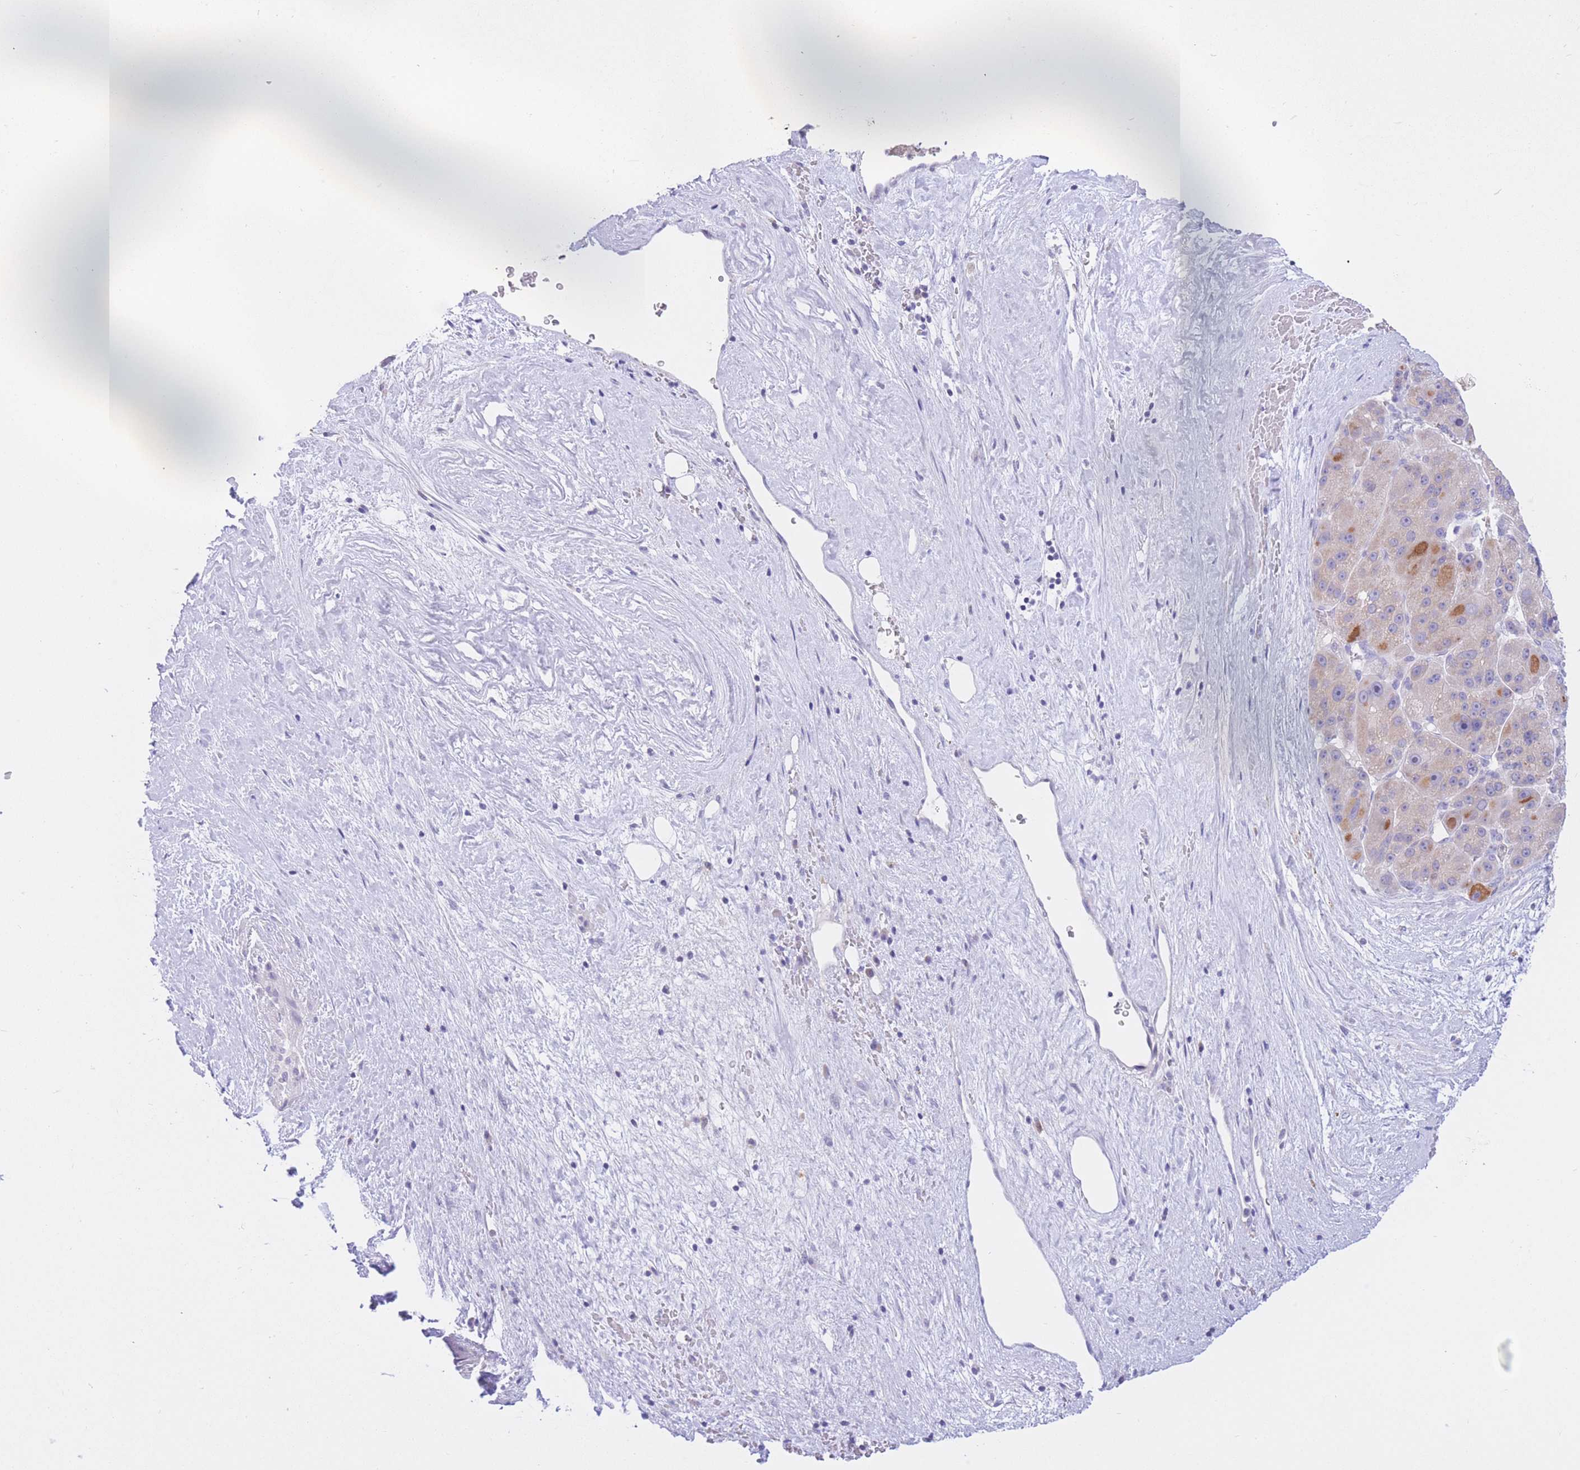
{"staining": {"intensity": "moderate", "quantity": ">75%", "location": "cytoplasmic/membranous"}, "tissue": "liver cancer", "cell_type": "Tumor cells", "image_type": "cancer", "snomed": [{"axis": "morphology", "description": "Carcinoma, Hepatocellular, NOS"}, {"axis": "topography", "description": "Liver"}], "caption": "A brown stain highlights moderate cytoplasmic/membranous staining of a protein in human liver hepatocellular carcinoma tumor cells.", "gene": "RPL39L", "patient": {"sex": "male", "age": 76}}